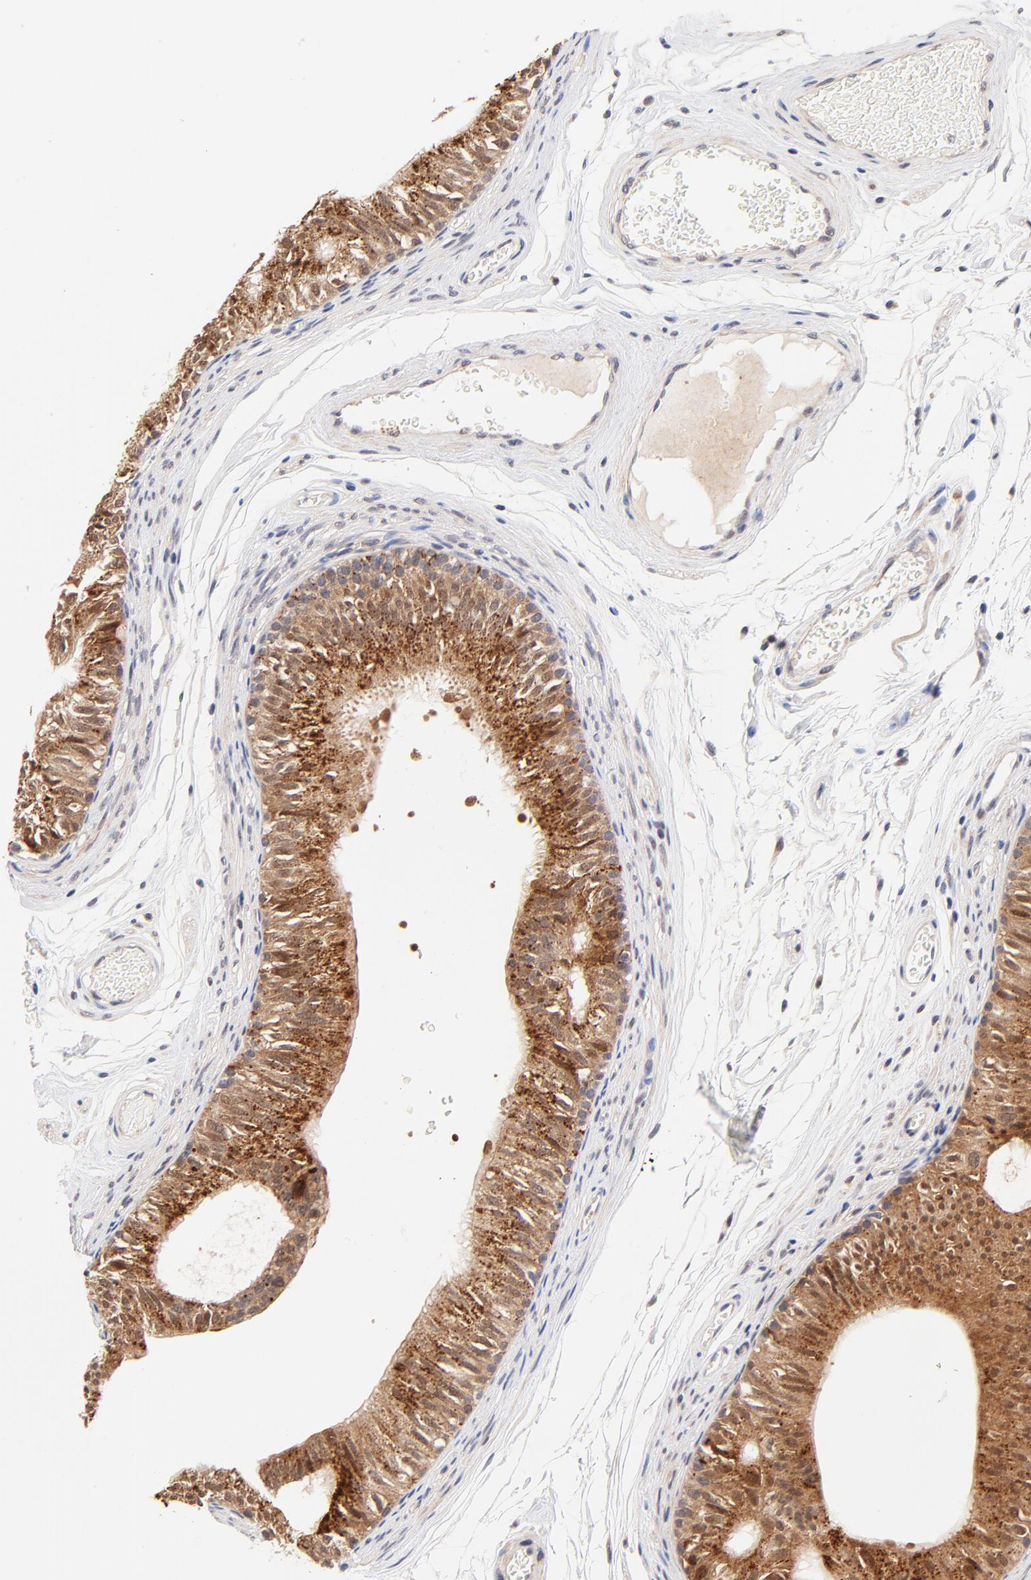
{"staining": {"intensity": "strong", "quantity": ">75%", "location": "cytoplasmic/membranous,nuclear"}, "tissue": "epididymis", "cell_type": "Glandular cells", "image_type": "normal", "snomed": [{"axis": "morphology", "description": "Normal tissue, NOS"}, {"axis": "topography", "description": "Testis"}, {"axis": "topography", "description": "Epididymis"}], "caption": "Normal epididymis exhibits strong cytoplasmic/membranous,nuclear positivity in about >75% of glandular cells Ihc stains the protein of interest in brown and the nuclei are stained blue..", "gene": "TXNL1", "patient": {"sex": "male", "age": 36}}